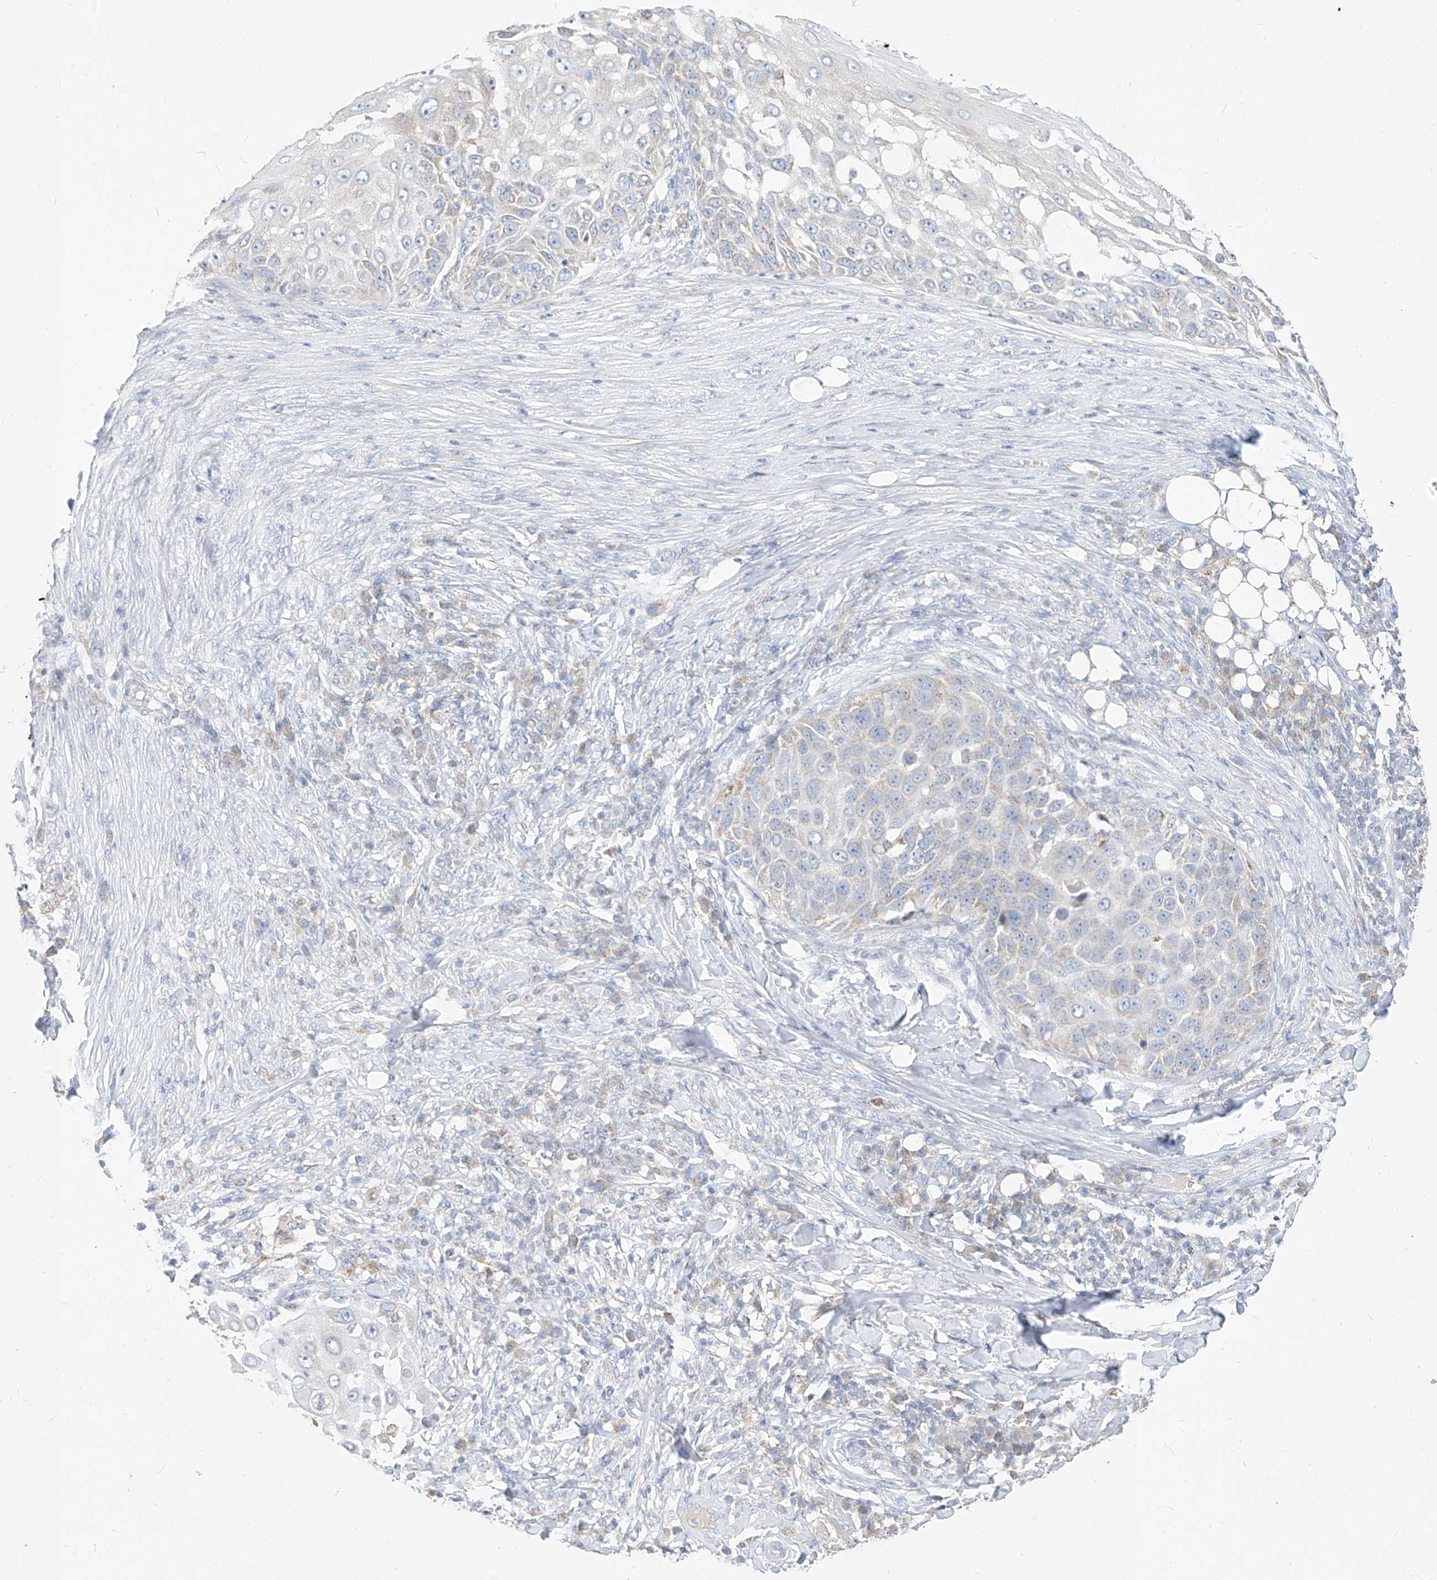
{"staining": {"intensity": "weak", "quantity": "<25%", "location": "cytoplasmic/membranous"}, "tissue": "skin cancer", "cell_type": "Tumor cells", "image_type": "cancer", "snomed": [{"axis": "morphology", "description": "Squamous cell carcinoma, NOS"}, {"axis": "topography", "description": "Skin"}], "caption": "Immunohistochemistry photomicrograph of neoplastic tissue: skin cancer (squamous cell carcinoma) stained with DAB displays no significant protein expression in tumor cells. The staining was performed using DAB (3,3'-diaminobenzidine) to visualize the protein expression in brown, while the nuclei were stained in blue with hematoxylin (Magnification: 20x).", "gene": "RASA2", "patient": {"sex": "female", "age": 44}}